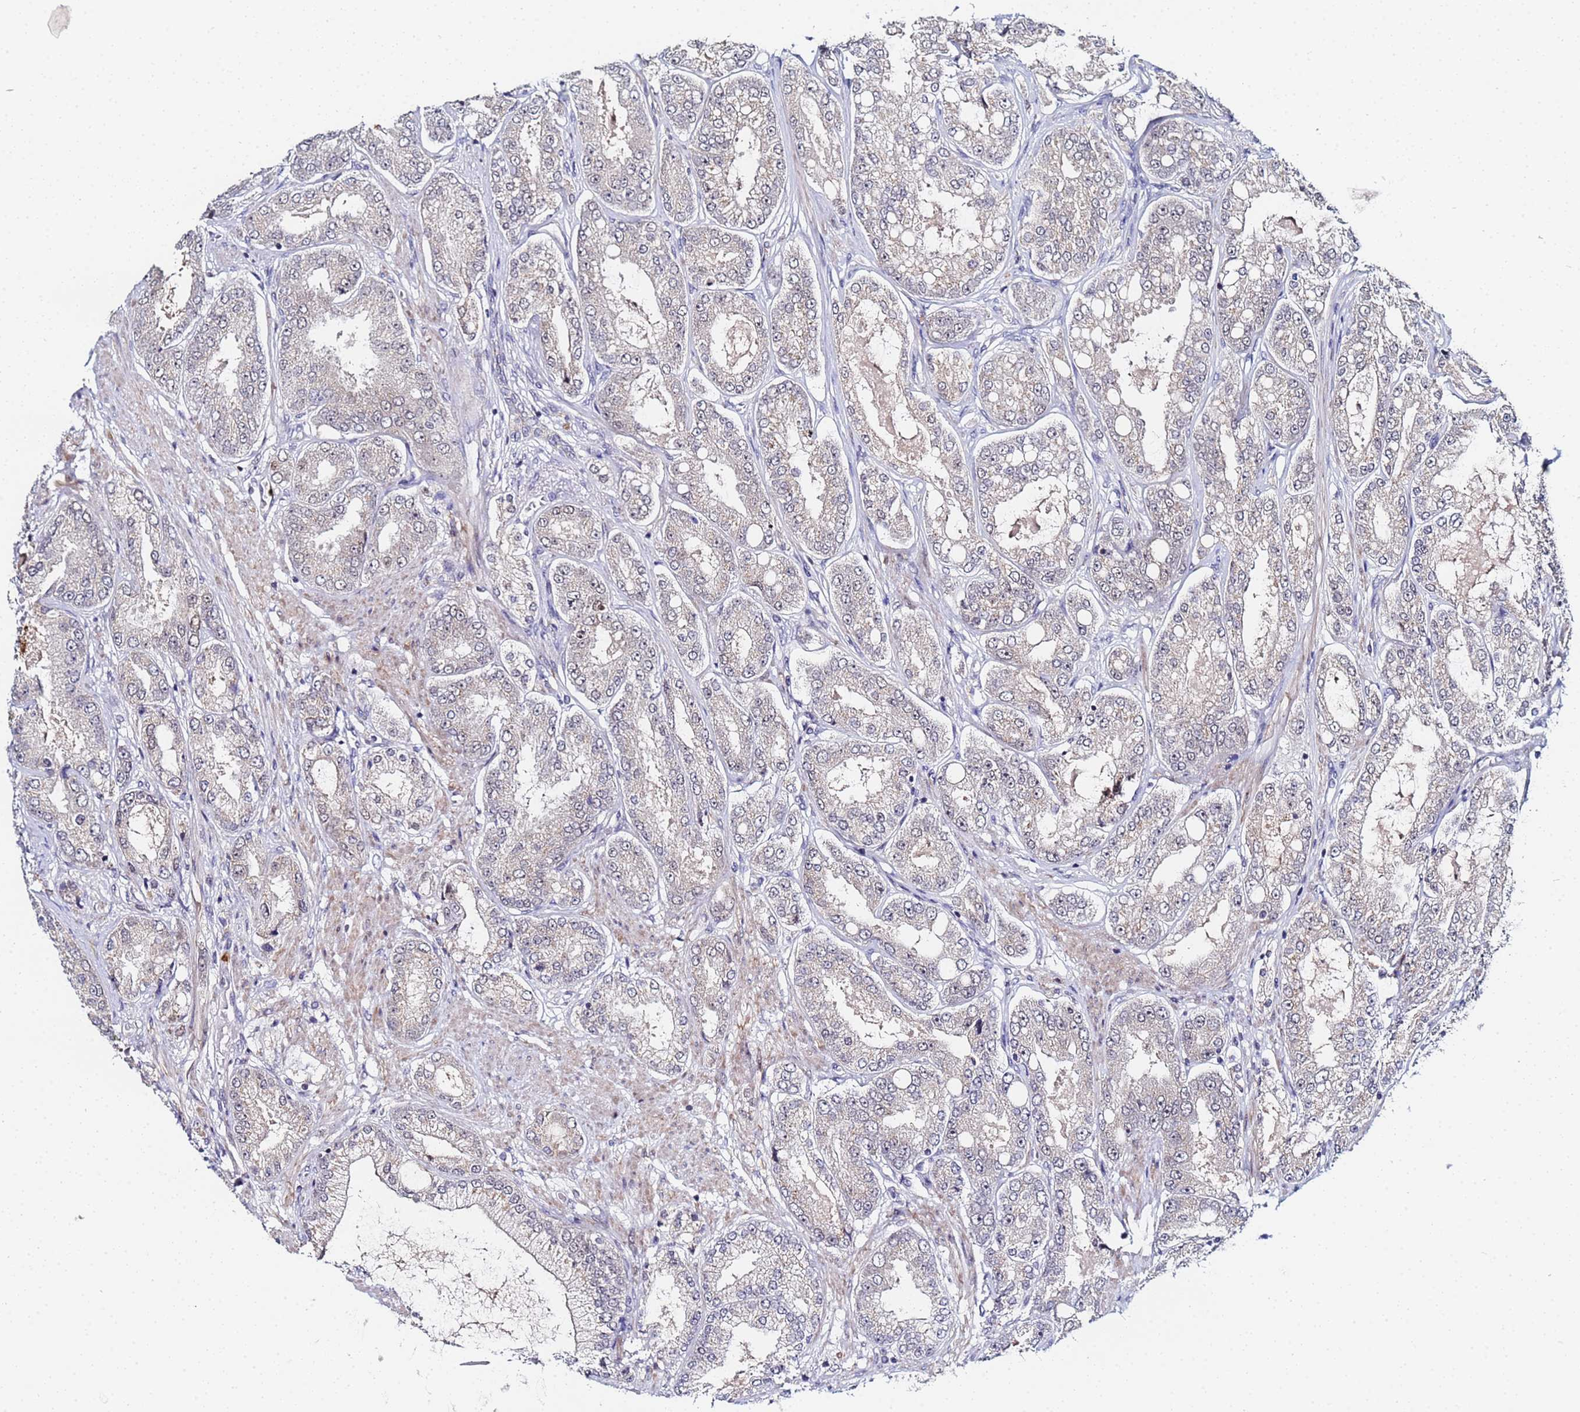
{"staining": {"intensity": "negative", "quantity": "none", "location": "none"}, "tissue": "prostate cancer", "cell_type": "Tumor cells", "image_type": "cancer", "snomed": [{"axis": "morphology", "description": "Adenocarcinoma, High grade"}, {"axis": "topography", "description": "Prostate"}], "caption": "Tumor cells are negative for protein expression in human prostate cancer.", "gene": "MTCL1", "patient": {"sex": "male", "age": 71}}